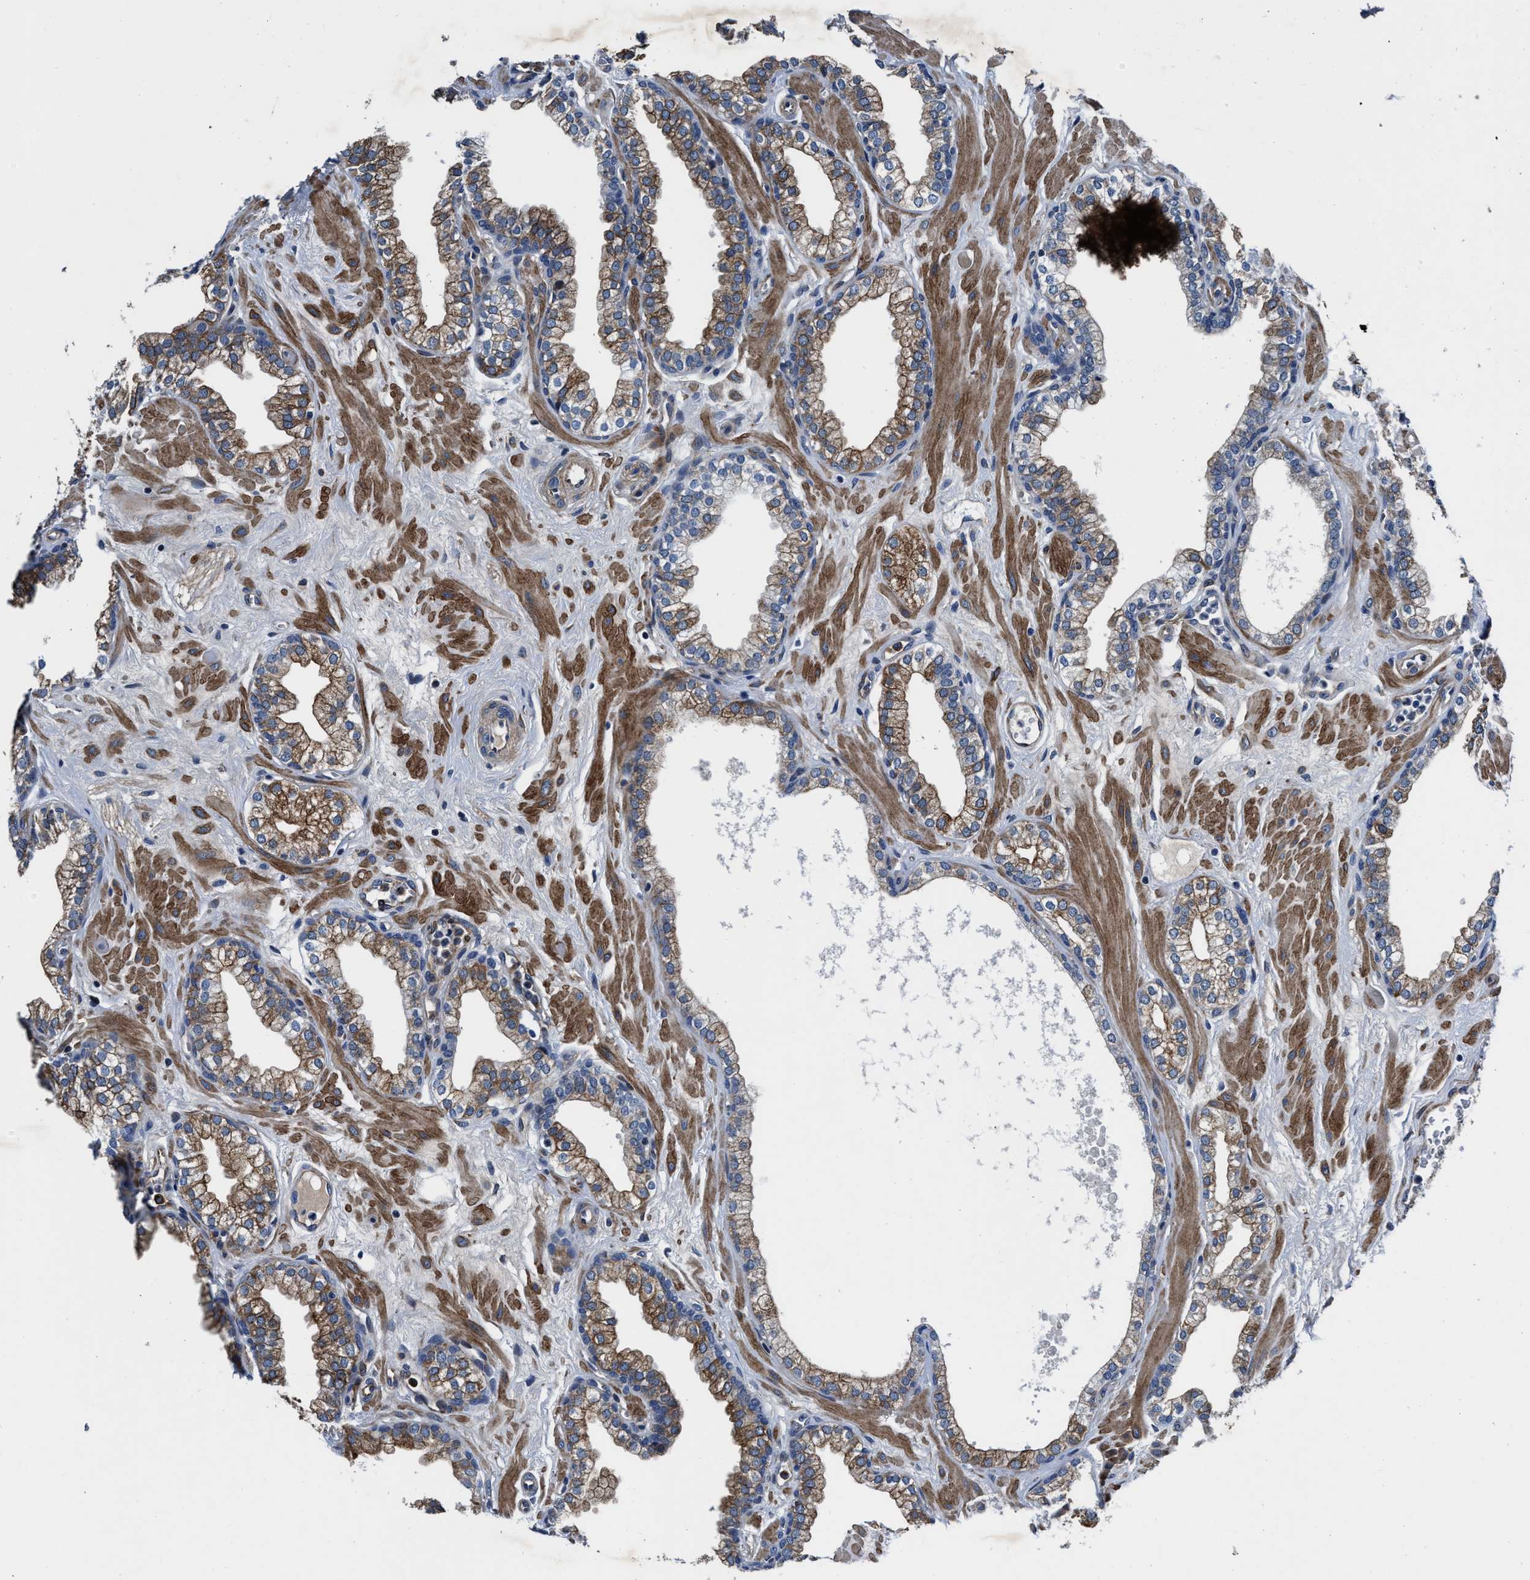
{"staining": {"intensity": "moderate", "quantity": ">75%", "location": "cytoplasmic/membranous"}, "tissue": "prostate", "cell_type": "Glandular cells", "image_type": "normal", "snomed": [{"axis": "morphology", "description": "Normal tissue, NOS"}, {"axis": "morphology", "description": "Urothelial carcinoma, Low grade"}, {"axis": "topography", "description": "Urinary bladder"}, {"axis": "topography", "description": "Prostate"}], "caption": "High-power microscopy captured an immunohistochemistry photomicrograph of normal prostate, revealing moderate cytoplasmic/membranous positivity in approximately >75% of glandular cells. (Stains: DAB (3,3'-diaminobenzidine) in brown, nuclei in blue, Microscopy: brightfield microscopy at high magnification).", "gene": "C2orf66", "patient": {"sex": "male", "age": 60}}